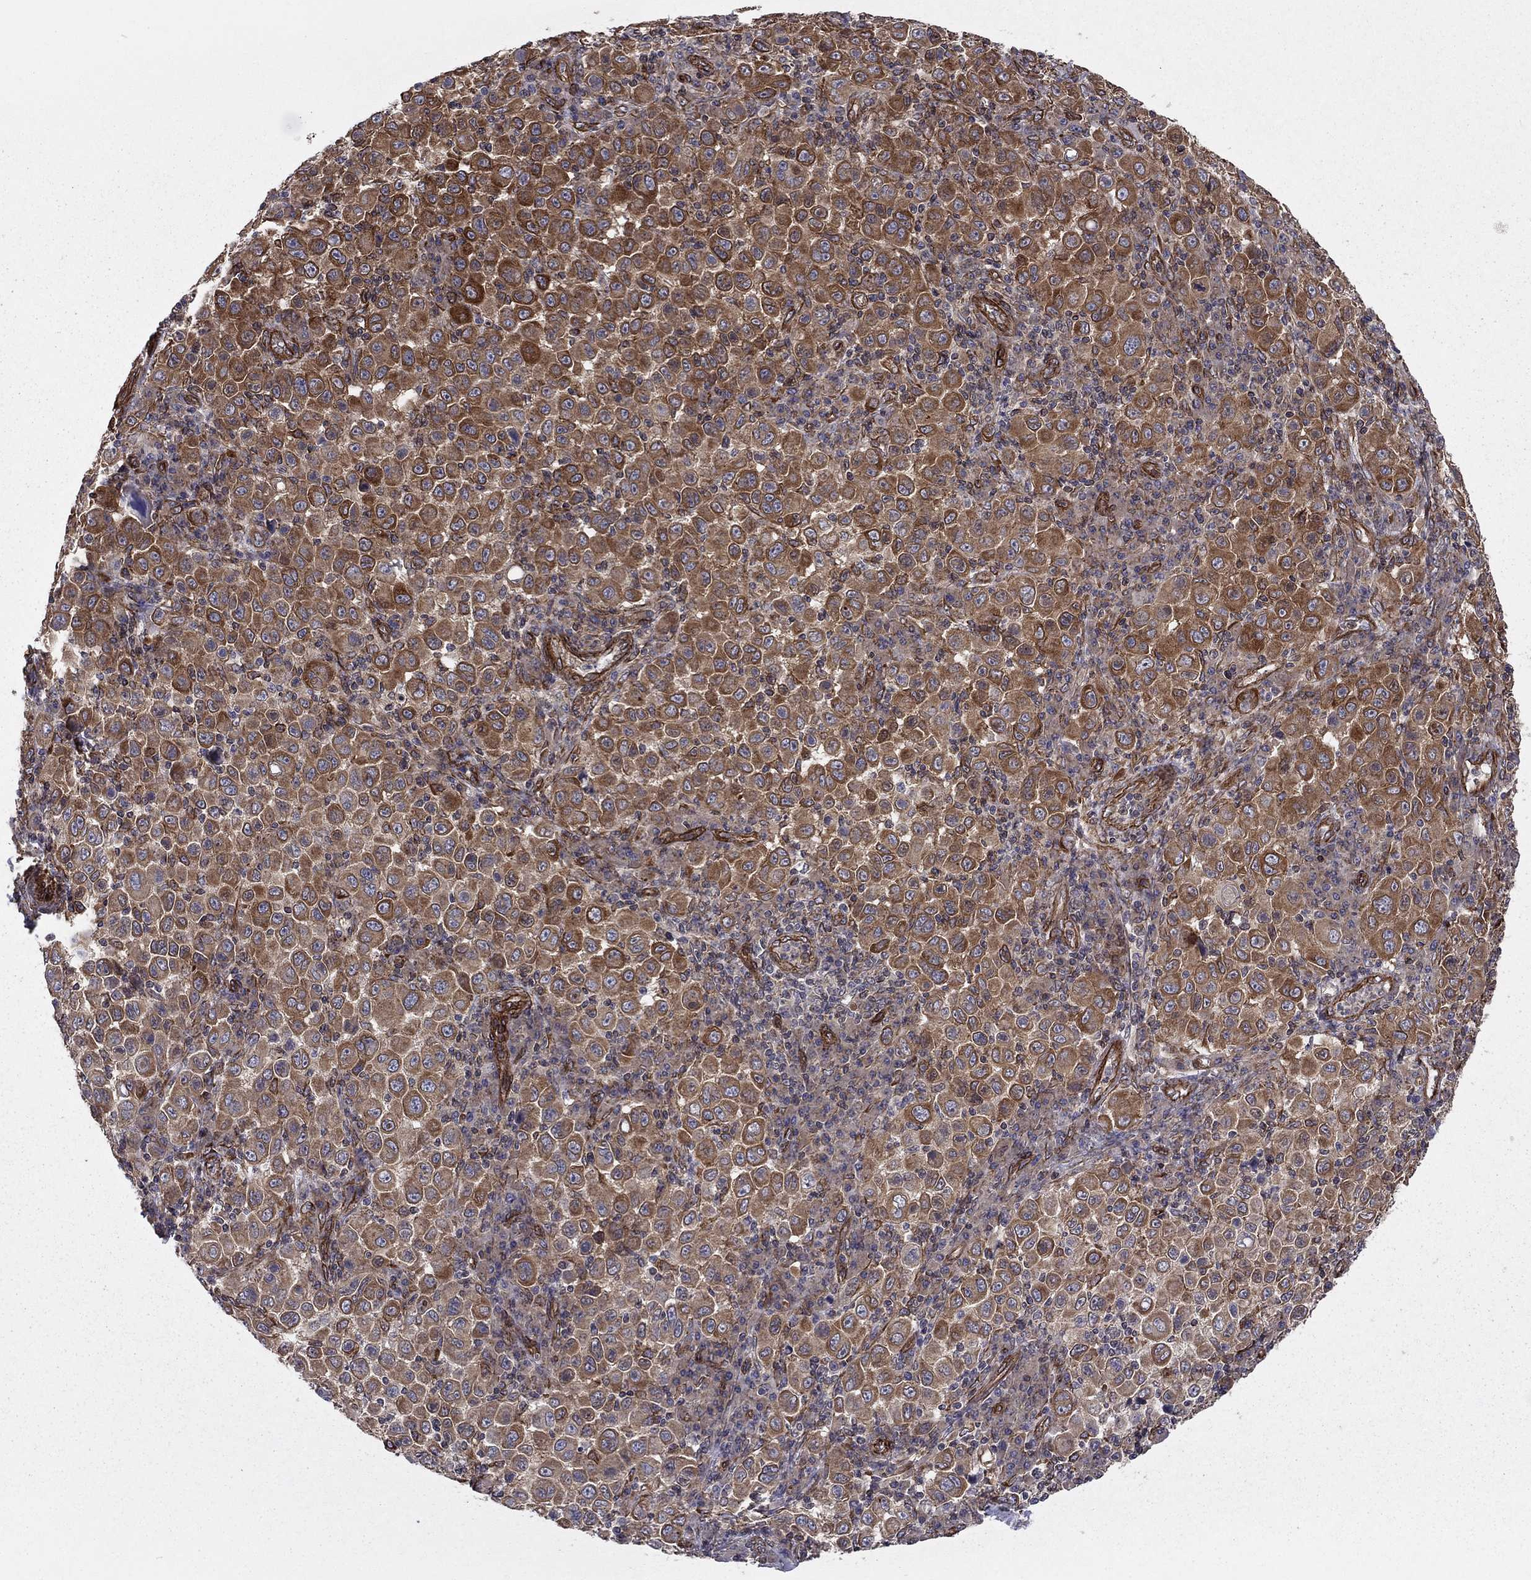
{"staining": {"intensity": "moderate", "quantity": "25%-75%", "location": "cytoplasmic/membranous"}, "tissue": "melanoma", "cell_type": "Tumor cells", "image_type": "cancer", "snomed": [{"axis": "morphology", "description": "Malignant melanoma, NOS"}, {"axis": "topography", "description": "Skin"}], "caption": "IHC micrograph of neoplastic tissue: human melanoma stained using IHC displays medium levels of moderate protein expression localized specifically in the cytoplasmic/membranous of tumor cells, appearing as a cytoplasmic/membranous brown color.", "gene": "SHMT1", "patient": {"sex": "female", "age": 57}}